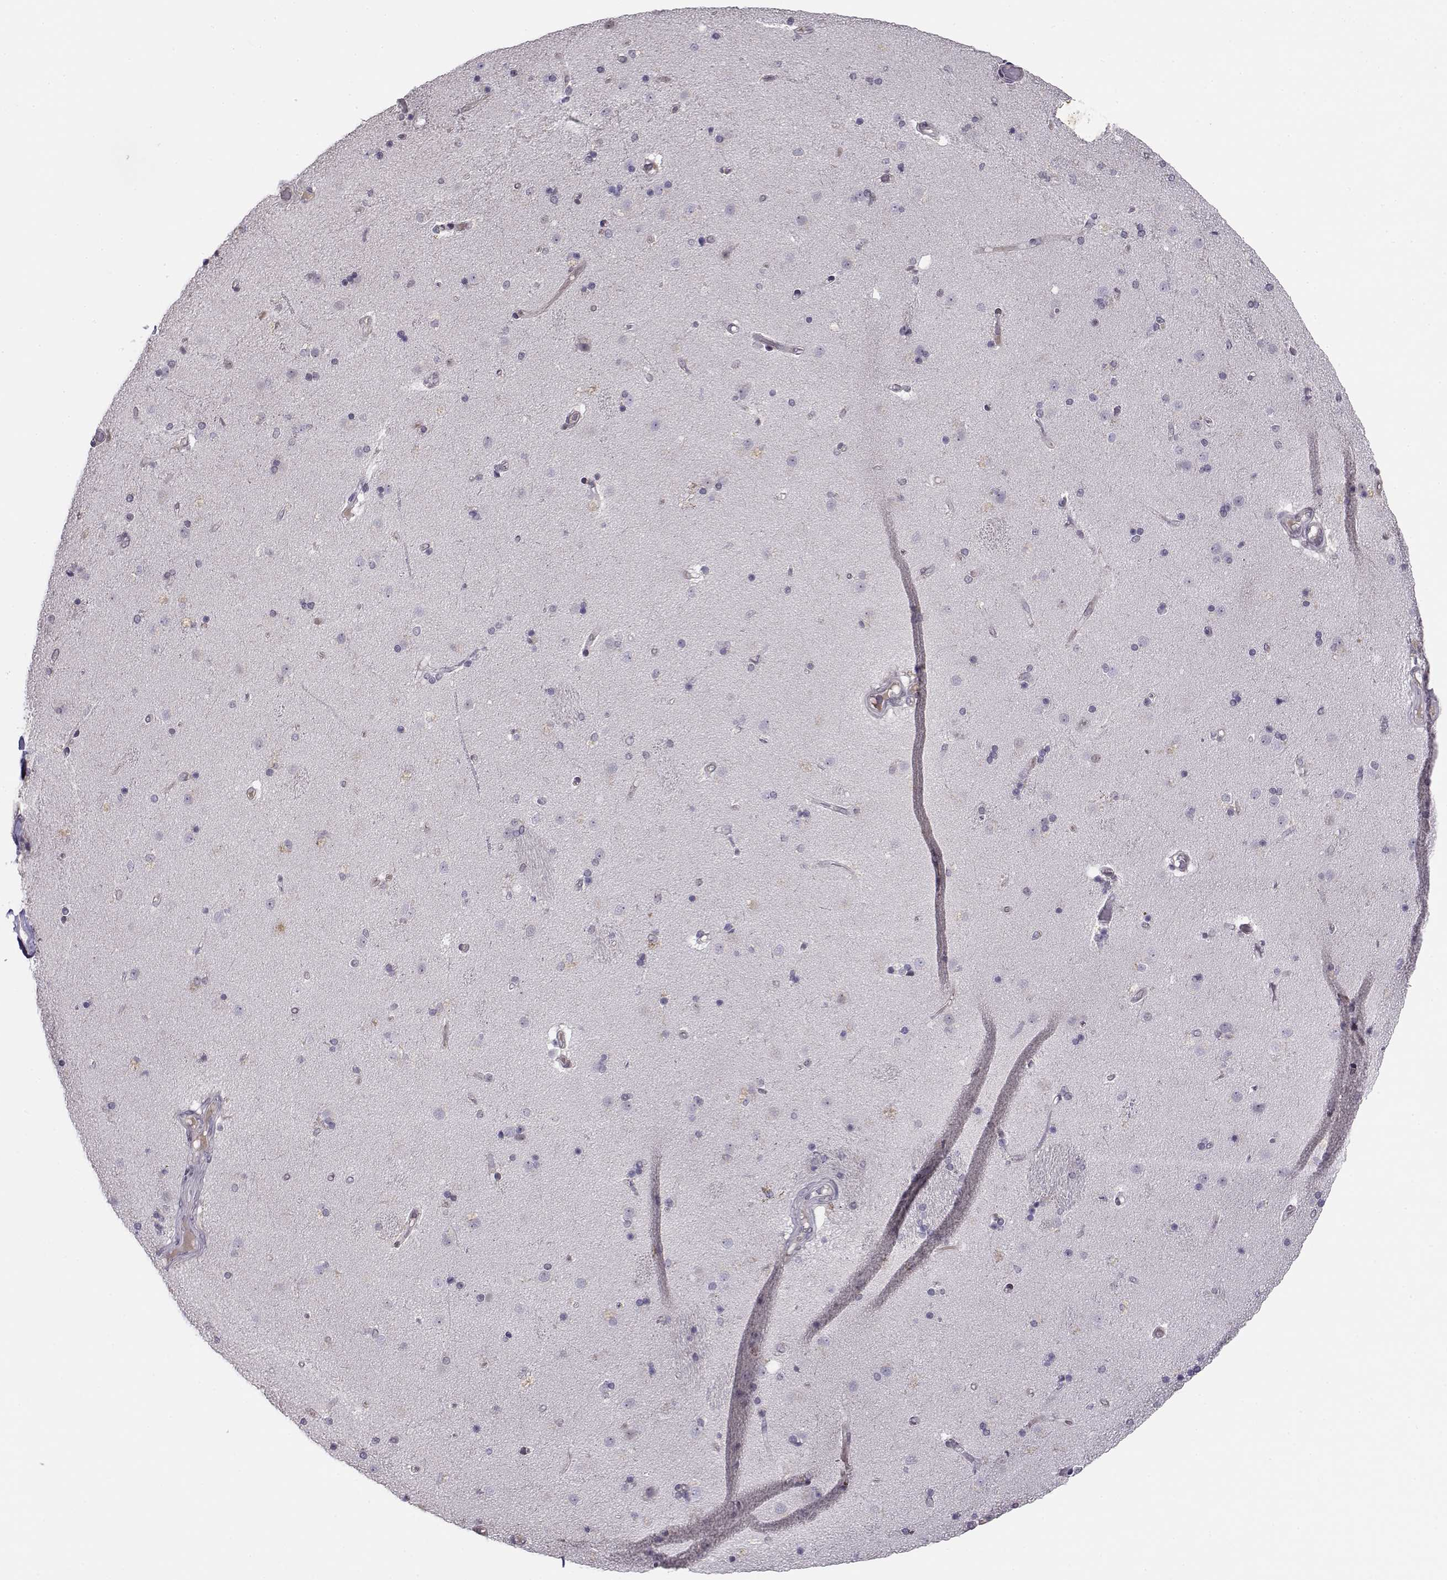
{"staining": {"intensity": "negative", "quantity": "none", "location": "none"}, "tissue": "caudate", "cell_type": "Glial cells", "image_type": "normal", "snomed": [{"axis": "morphology", "description": "Normal tissue, NOS"}, {"axis": "topography", "description": "Lateral ventricle wall"}], "caption": "The photomicrograph reveals no staining of glial cells in unremarkable caudate. (Stains: DAB (3,3'-diaminobenzidine) immunohistochemistry with hematoxylin counter stain, Microscopy: brightfield microscopy at high magnification).", "gene": "C16orf86", "patient": {"sex": "male", "age": 54}}